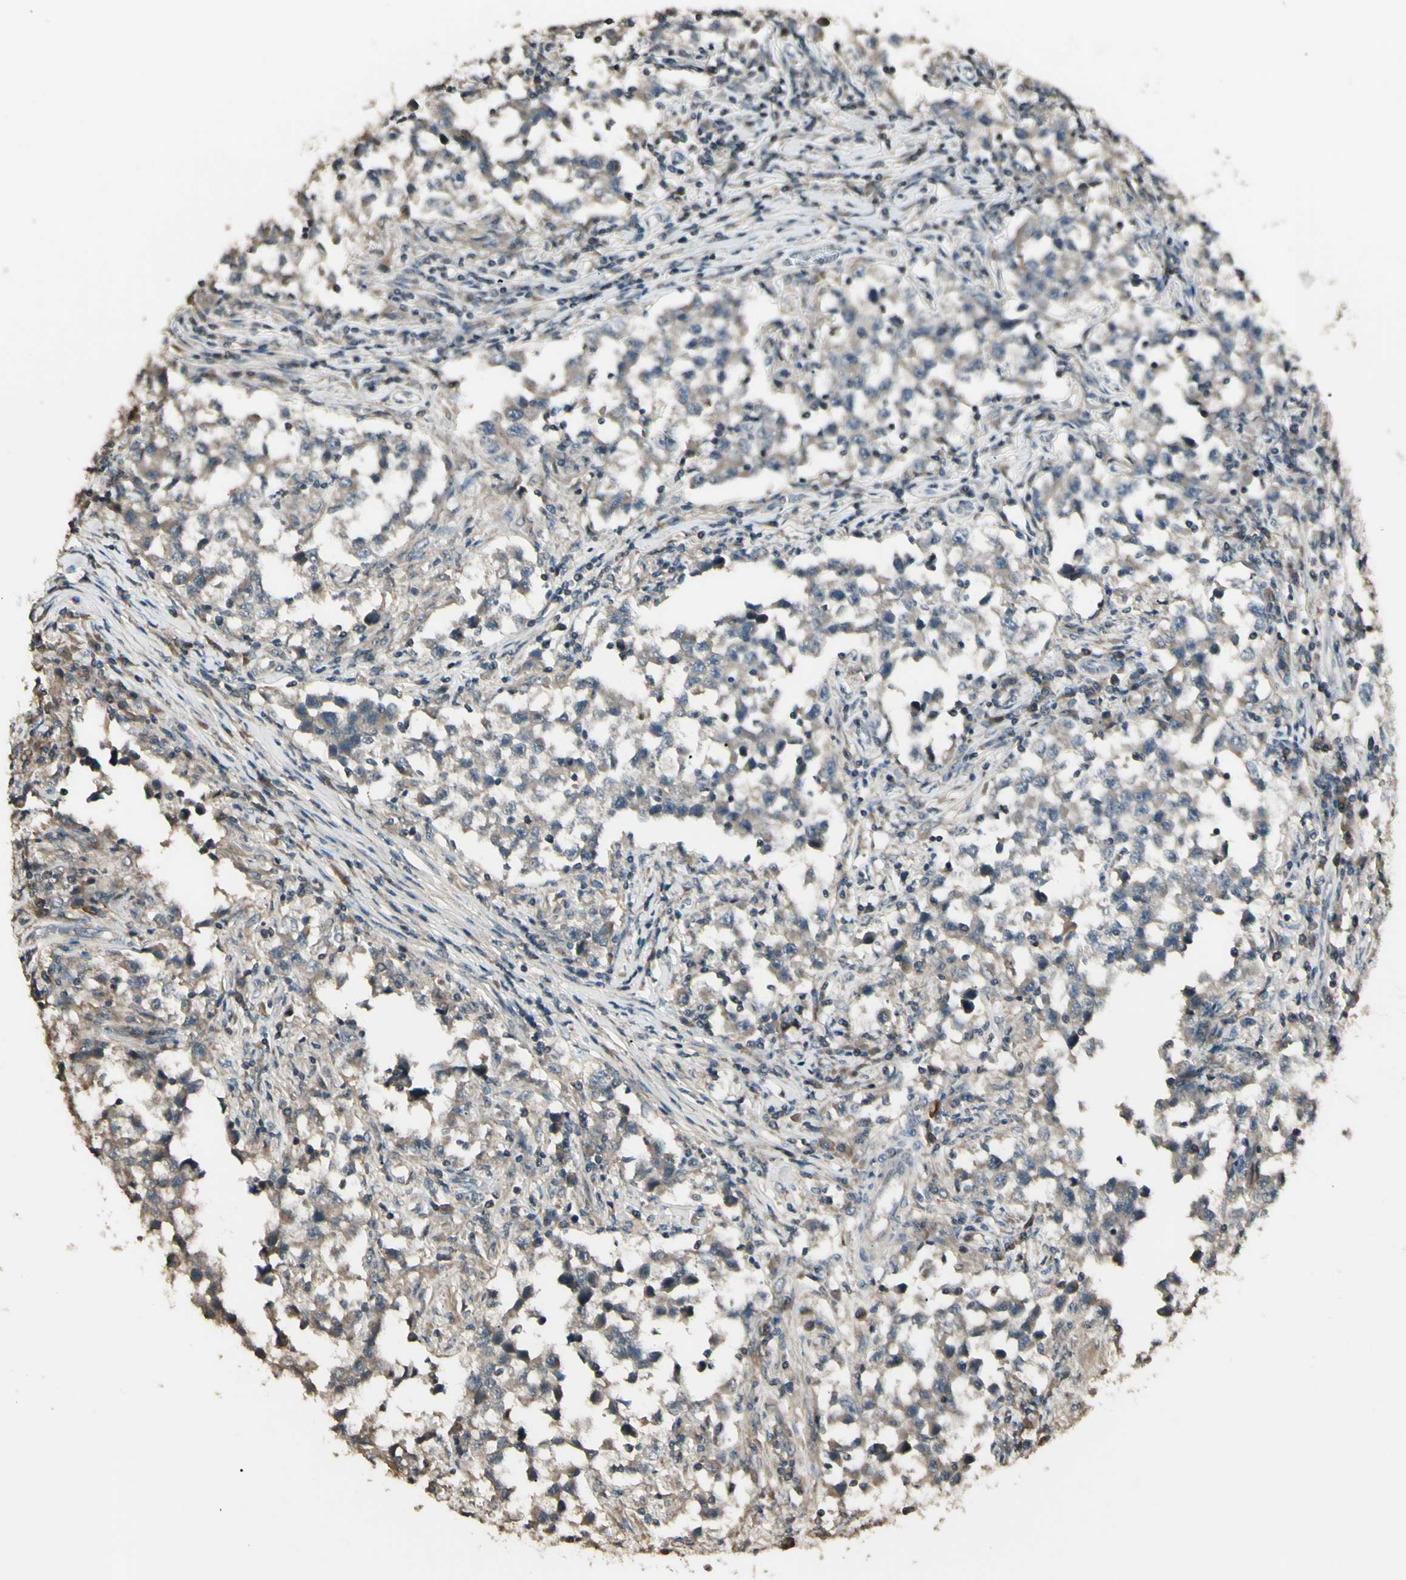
{"staining": {"intensity": "weak", "quantity": ">75%", "location": "cytoplasmic/membranous"}, "tissue": "testis cancer", "cell_type": "Tumor cells", "image_type": "cancer", "snomed": [{"axis": "morphology", "description": "Carcinoma, Embryonal, NOS"}, {"axis": "topography", "description": "Testis"}], "caption": "This is an image of IHC staining of testis cancer (embryonal carcinoma), which shows weak staining in the cytoplasmic/membranous of tumor cells.", "gene": "GNAS", "patient": {"sex": "male", "age": 21}}